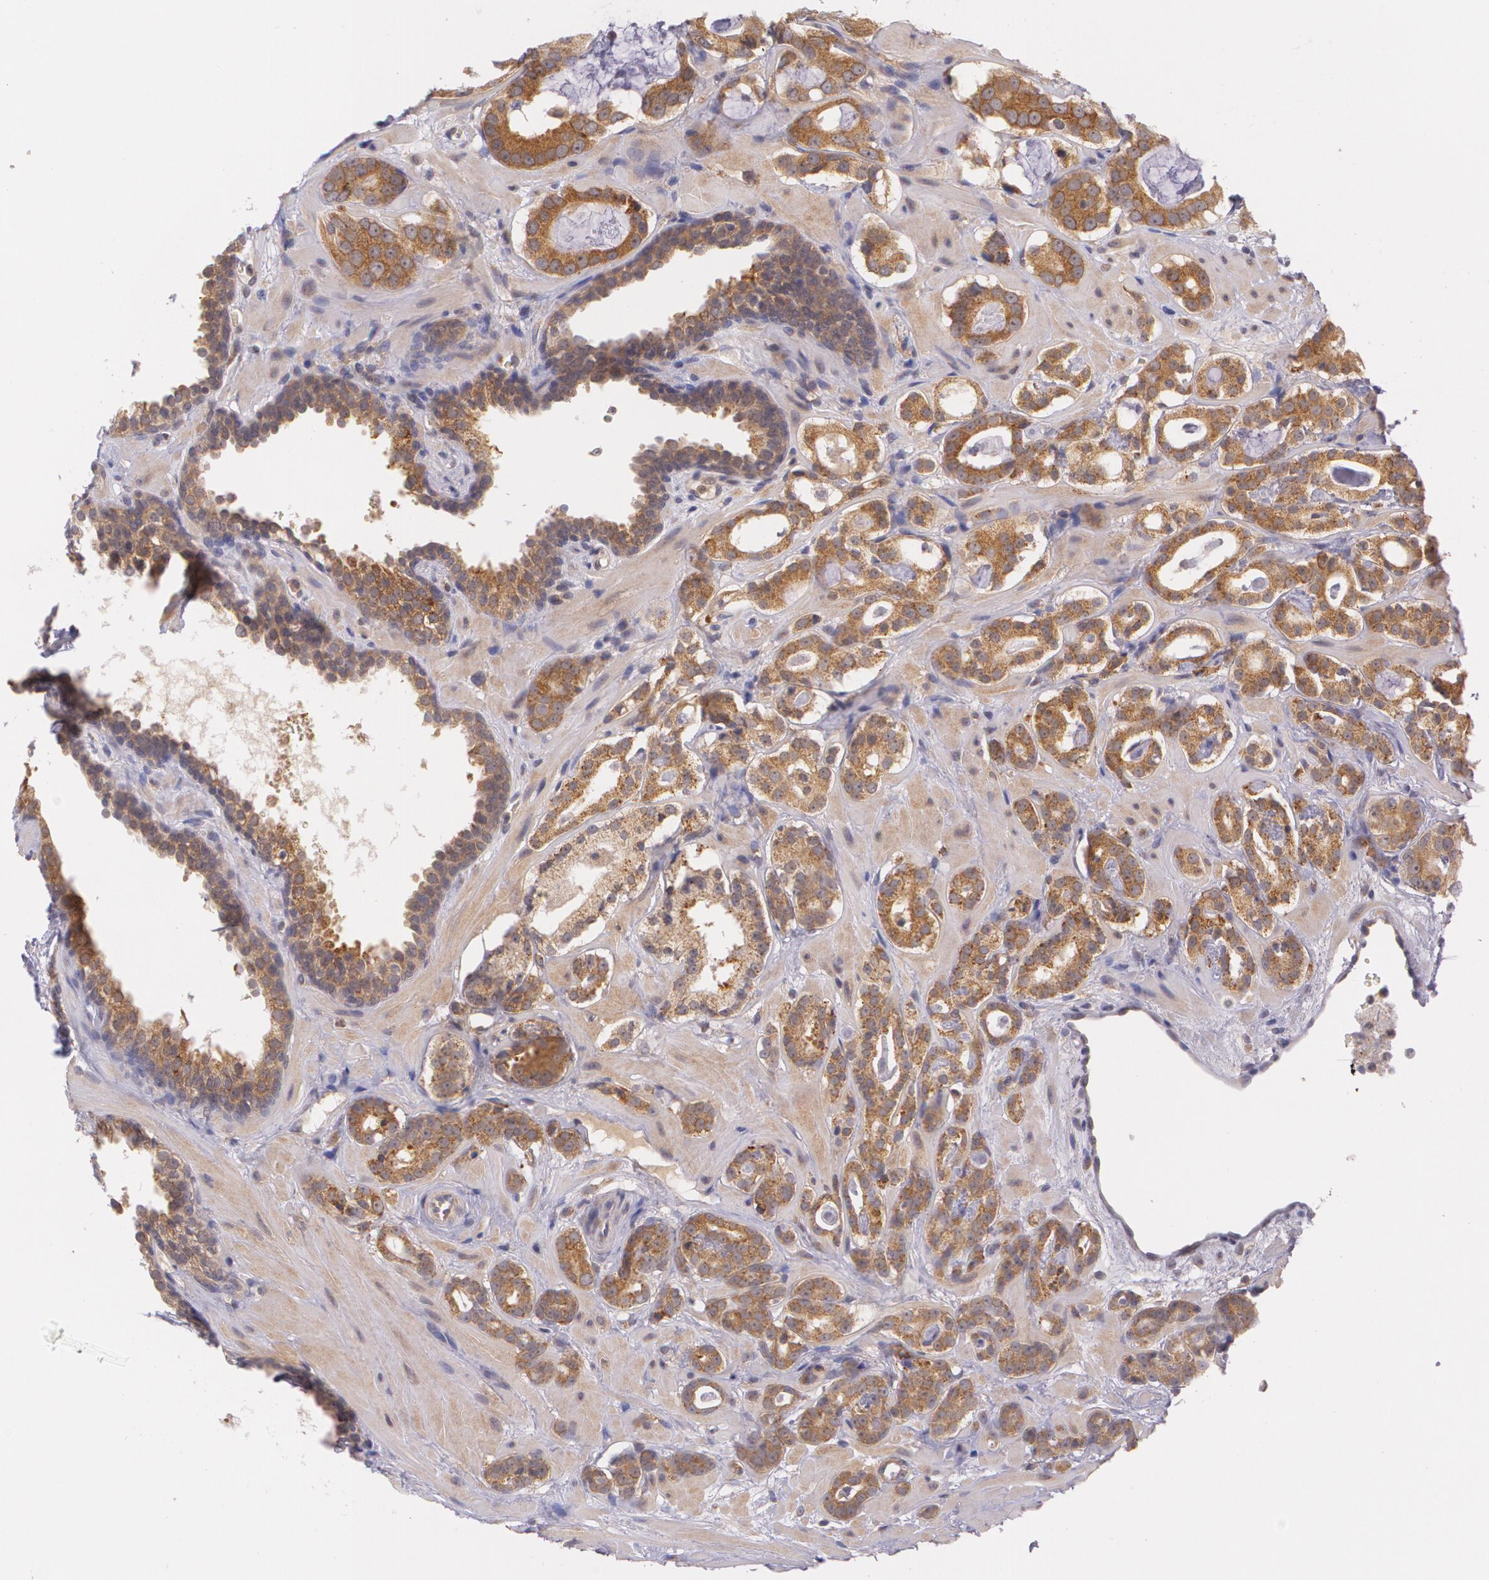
{"staining": {"intensity": "moderate", "quantity": ">75%", "location": "cytoplasmic/membranous"}, "tissue": "prostate cancer", "cell_type": "Tumor cells", "image_type": "cancer", "snomed": [{"axis": "morphology", "description": "Adenocarcinoma, Low grade"}, {"axis": "topography", "description": "Prostate"}], "caption": "Immunohistochemistry (DAB) staining of human prostate cancer (adenocarcinoma (low-grade)) reveals moderate cytoplasmic/membranous protein positivity in about >75% of tumor cells. Nuclei are stained in blue.", "gene": "CCL17", "patient": {"sex": "male", "age": 57}}